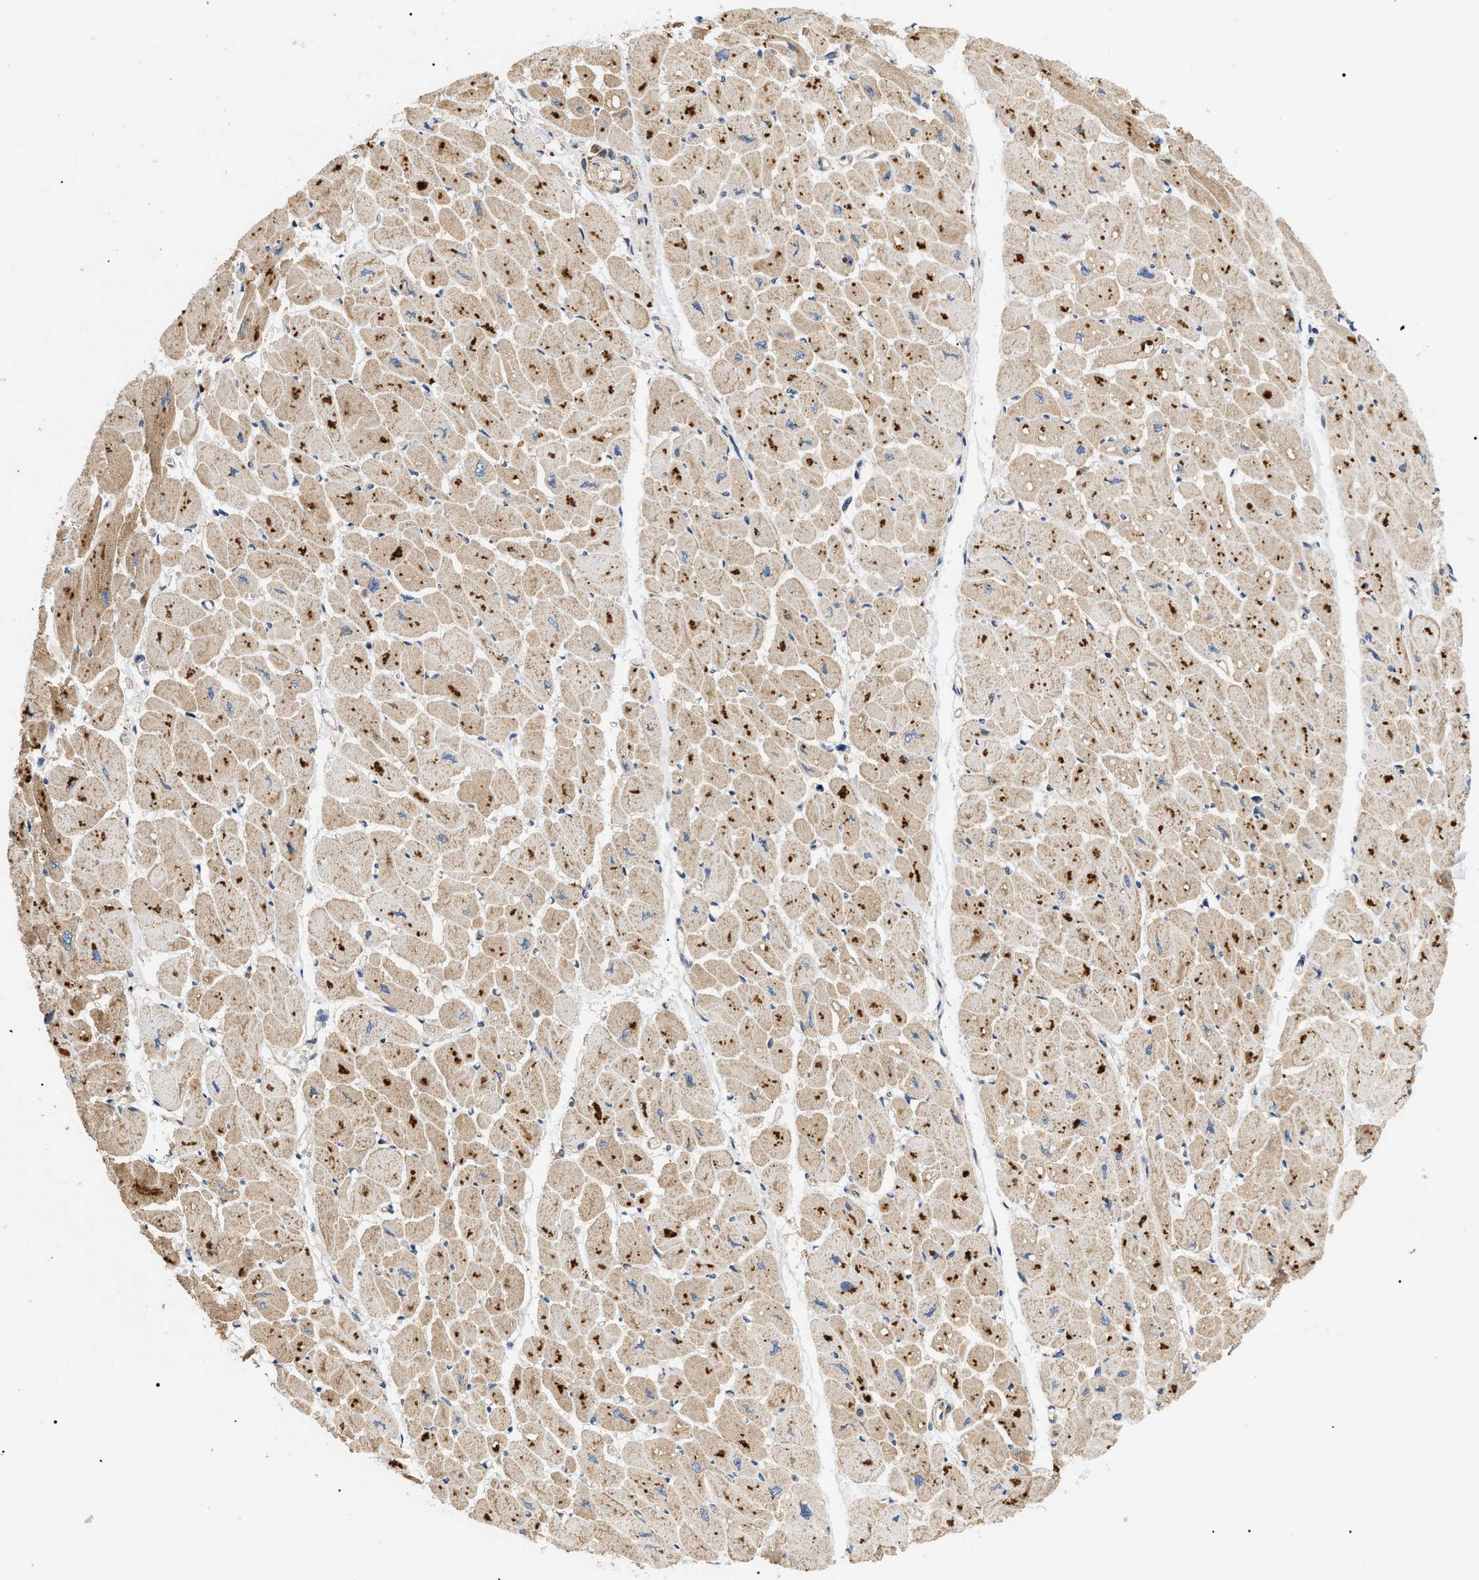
{"staining": {"intensity": "moderate", "quantity": ">75%", "location": "cytoplasmic/membranous"}, "tissue": "heart muscle", "cell_type": "Cardiomyocytes", "image_type": "normal", "snomed": [{"axis": "morphology", "description": "Normal tissue, NOS"}, {"axis": "topography", "description": "Heart"}], "caption": "Immunohistochemistry (DAB (3,3'-diaminobenzidine)) staining of normal human heart muscle exhibits moderate cytoplasmic/membranous protein staining in about >75% of cardiomyocytes. (DAB (3,3'-diaminobenzidine) IHC with brightfield microscopy, high magnification).", "gene": "PPM1B", "patient": {"sex": "female", "age": 54}}